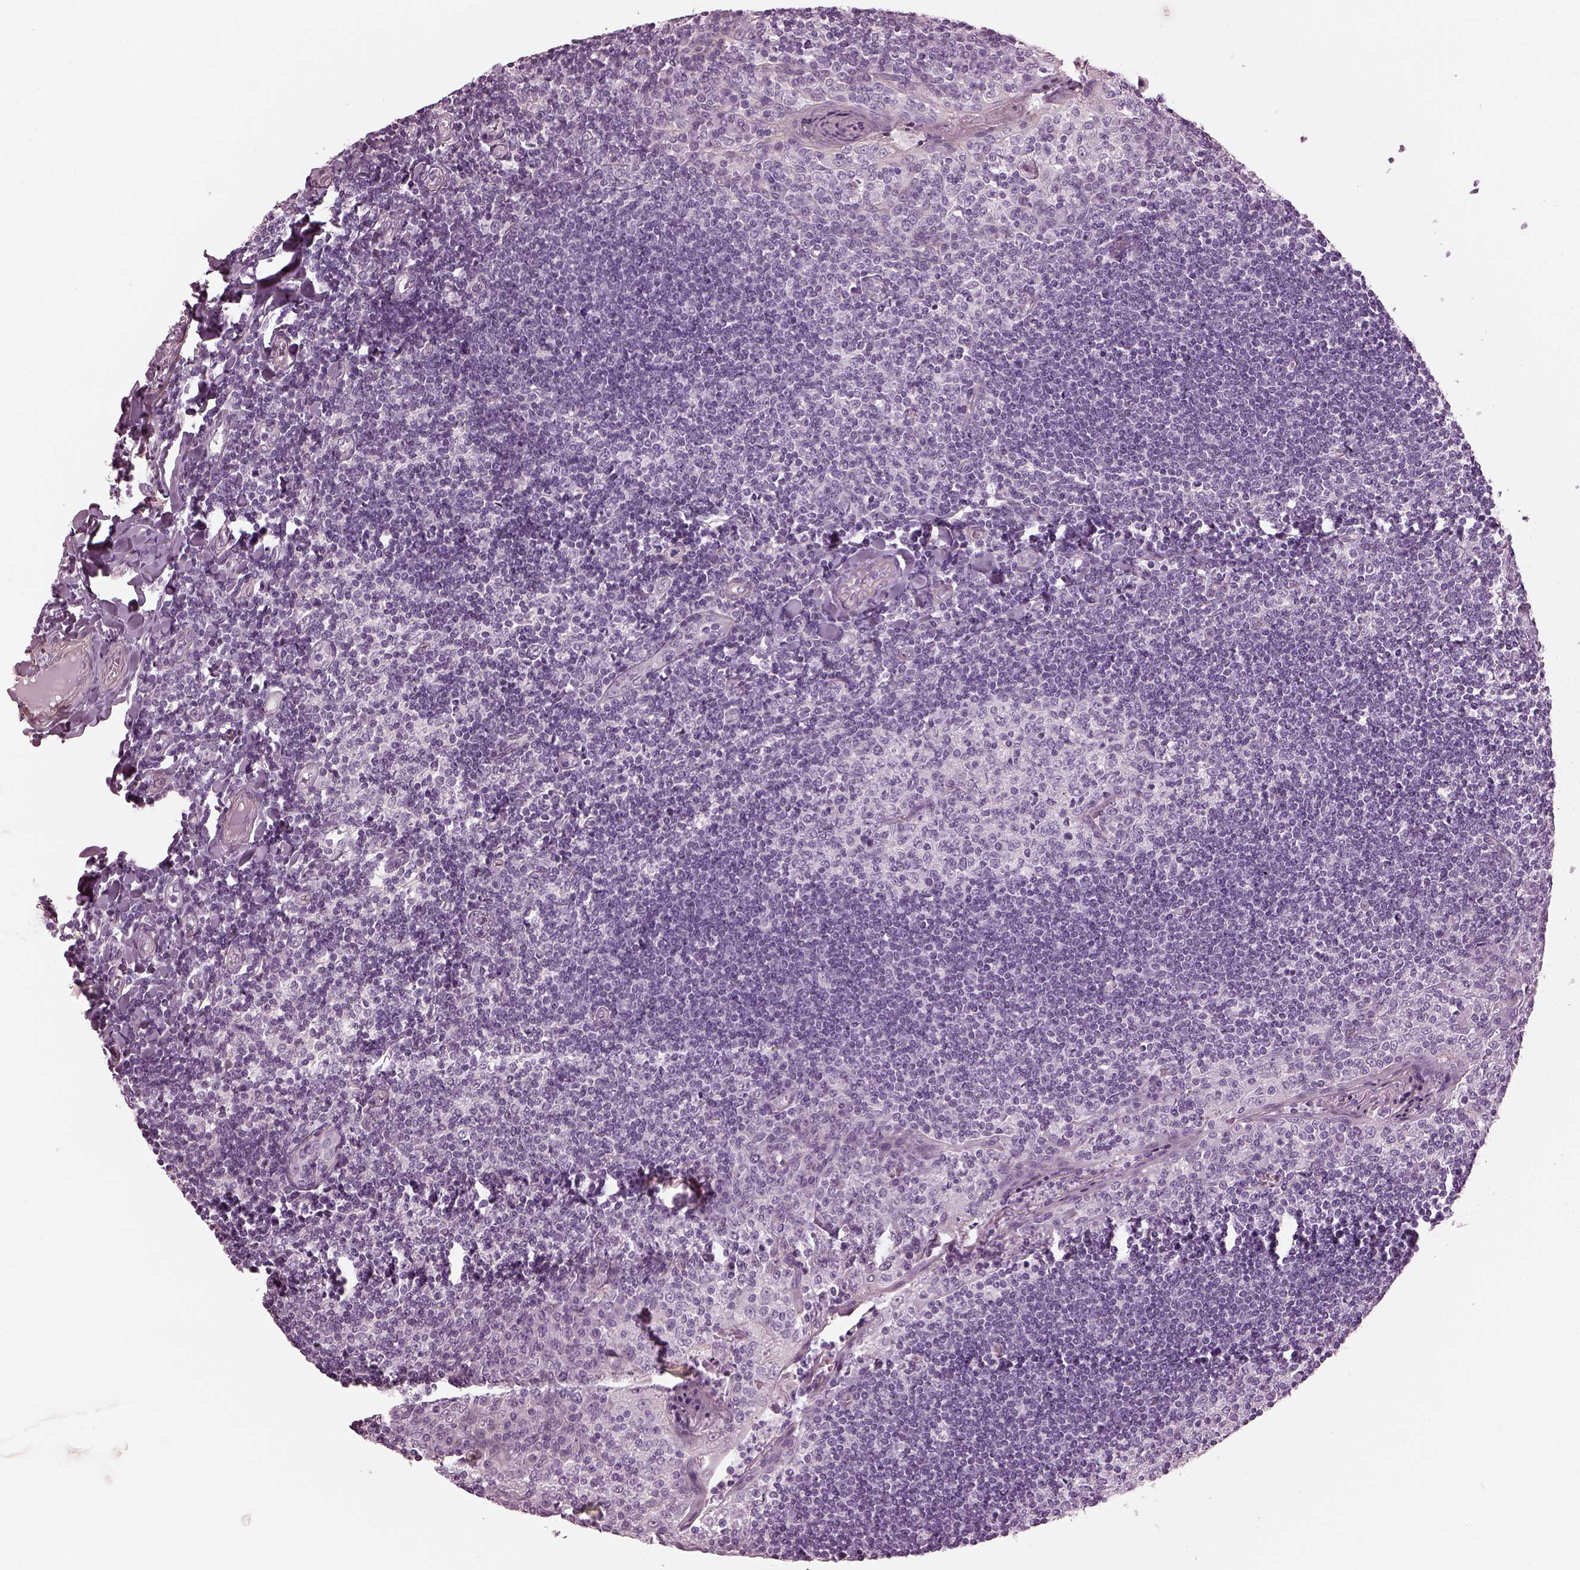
{"staining": {"intensity": "negative", "quantity": "none", "location": "none"}, "tissue": "tonsil", "cell_type": "Germinal center cells", "image_type": "normal", "snomed": [{"axis": "morphology", "description": "Normal tissue, NOS"}, {"axis": "topography", "description": "Tonsil"}], "caption": "Human tonsil stained for a protein using immunohistochemistry demonstrates no expression in germinal center cells.", "gene": "BFSP1", "patient": {"sex": "female", "age": 12}}